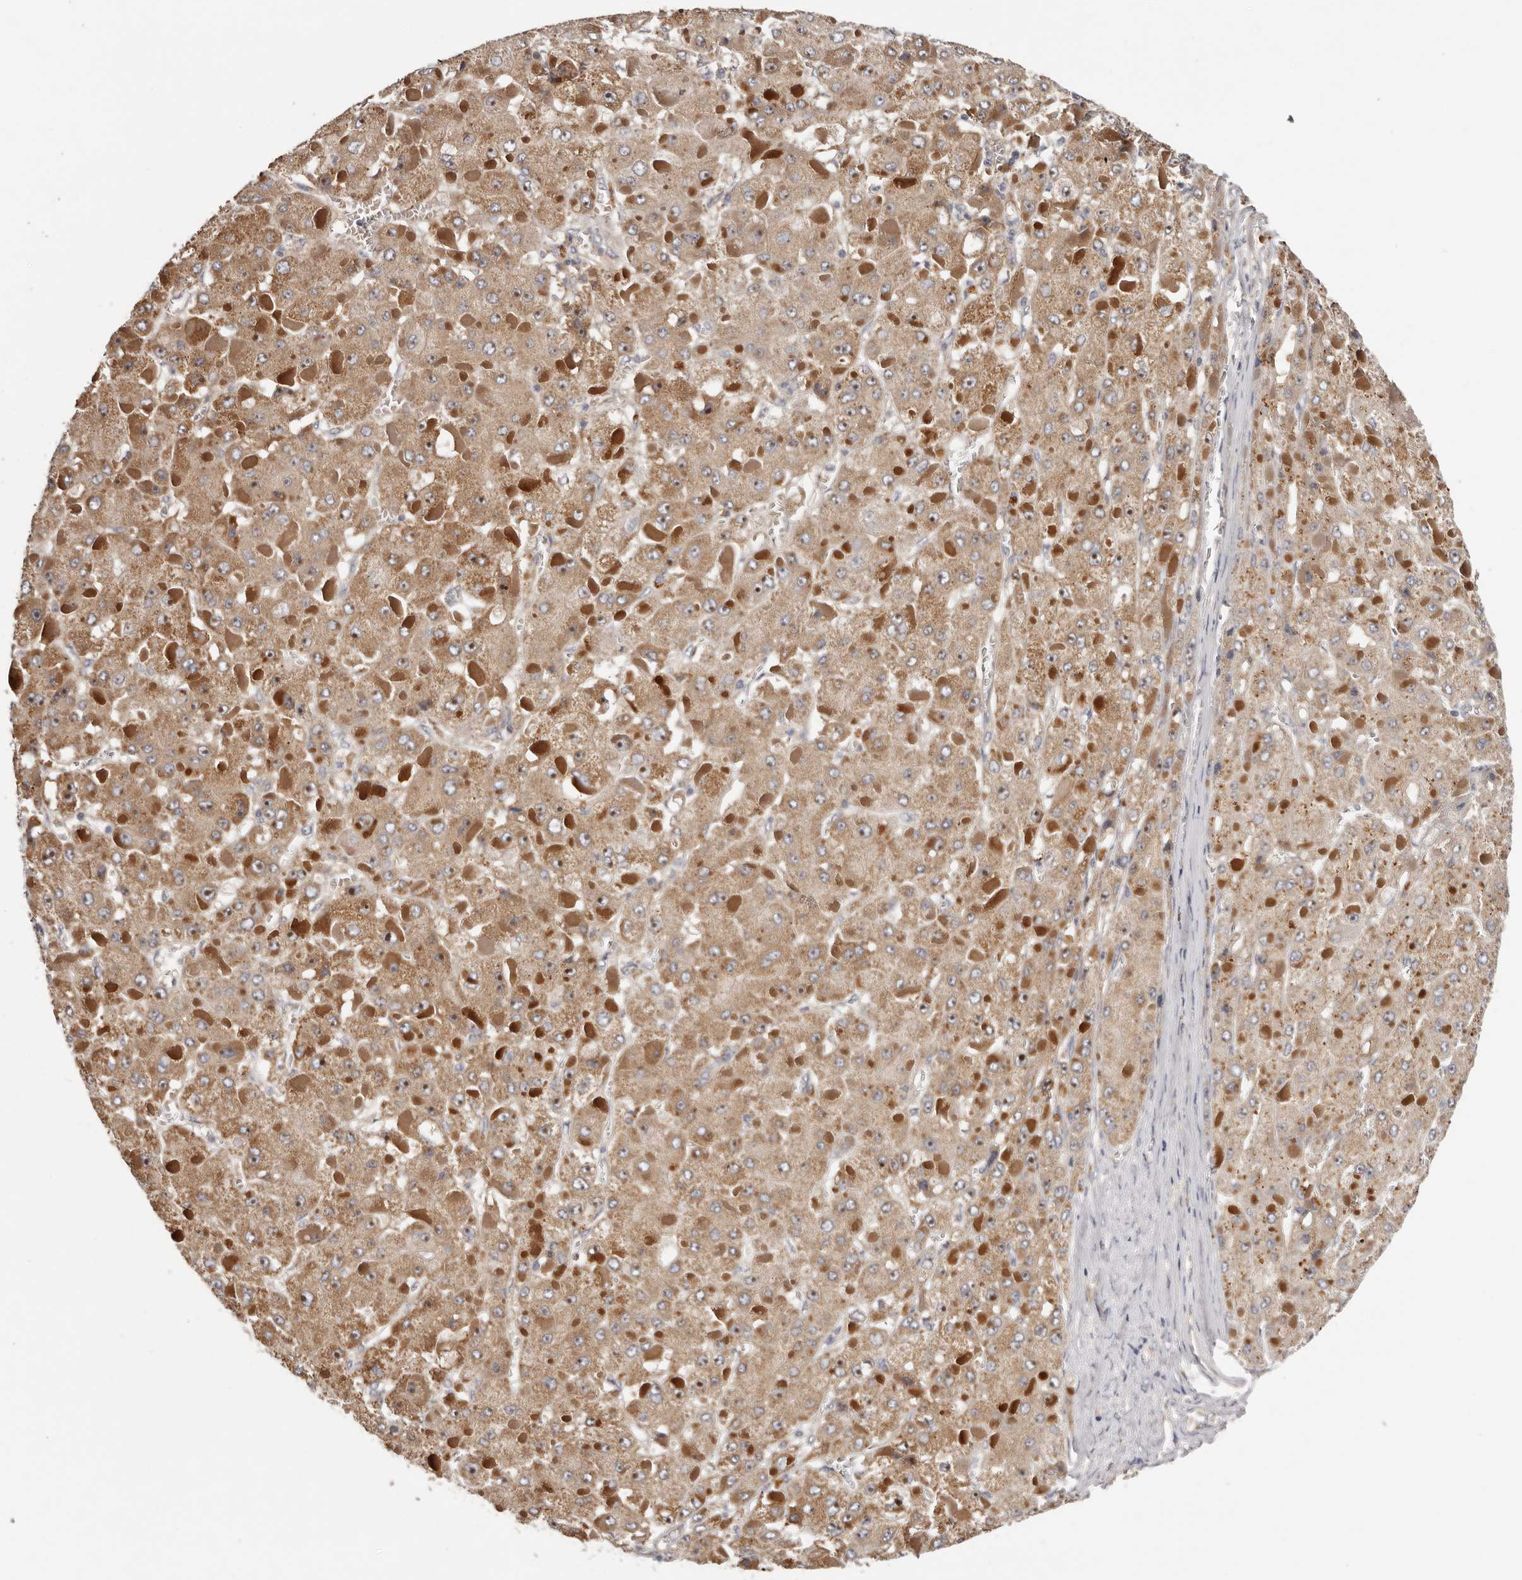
{"staining": {"intensity": "moderate", "quantity": ">75%", "location": "cytoplasmic/membranous"}, "tissue": "liver cancer", "cell_type": "Tumor cells", "image_type": "cancer", "snomed": [{"axis": "morphology", "description": "Carcinoma, Hepatocellular, NOS"}, {"axis": "topography", "description": "Liver"}], "caption": "This image reveals immunohistochemistry staining of human liver cancer, with medium moderate cytoplasmic/membranous expression in about >75% of tumor cells.", "gene": "LTV1", "patient": {"sex": "female", "age": 73}}